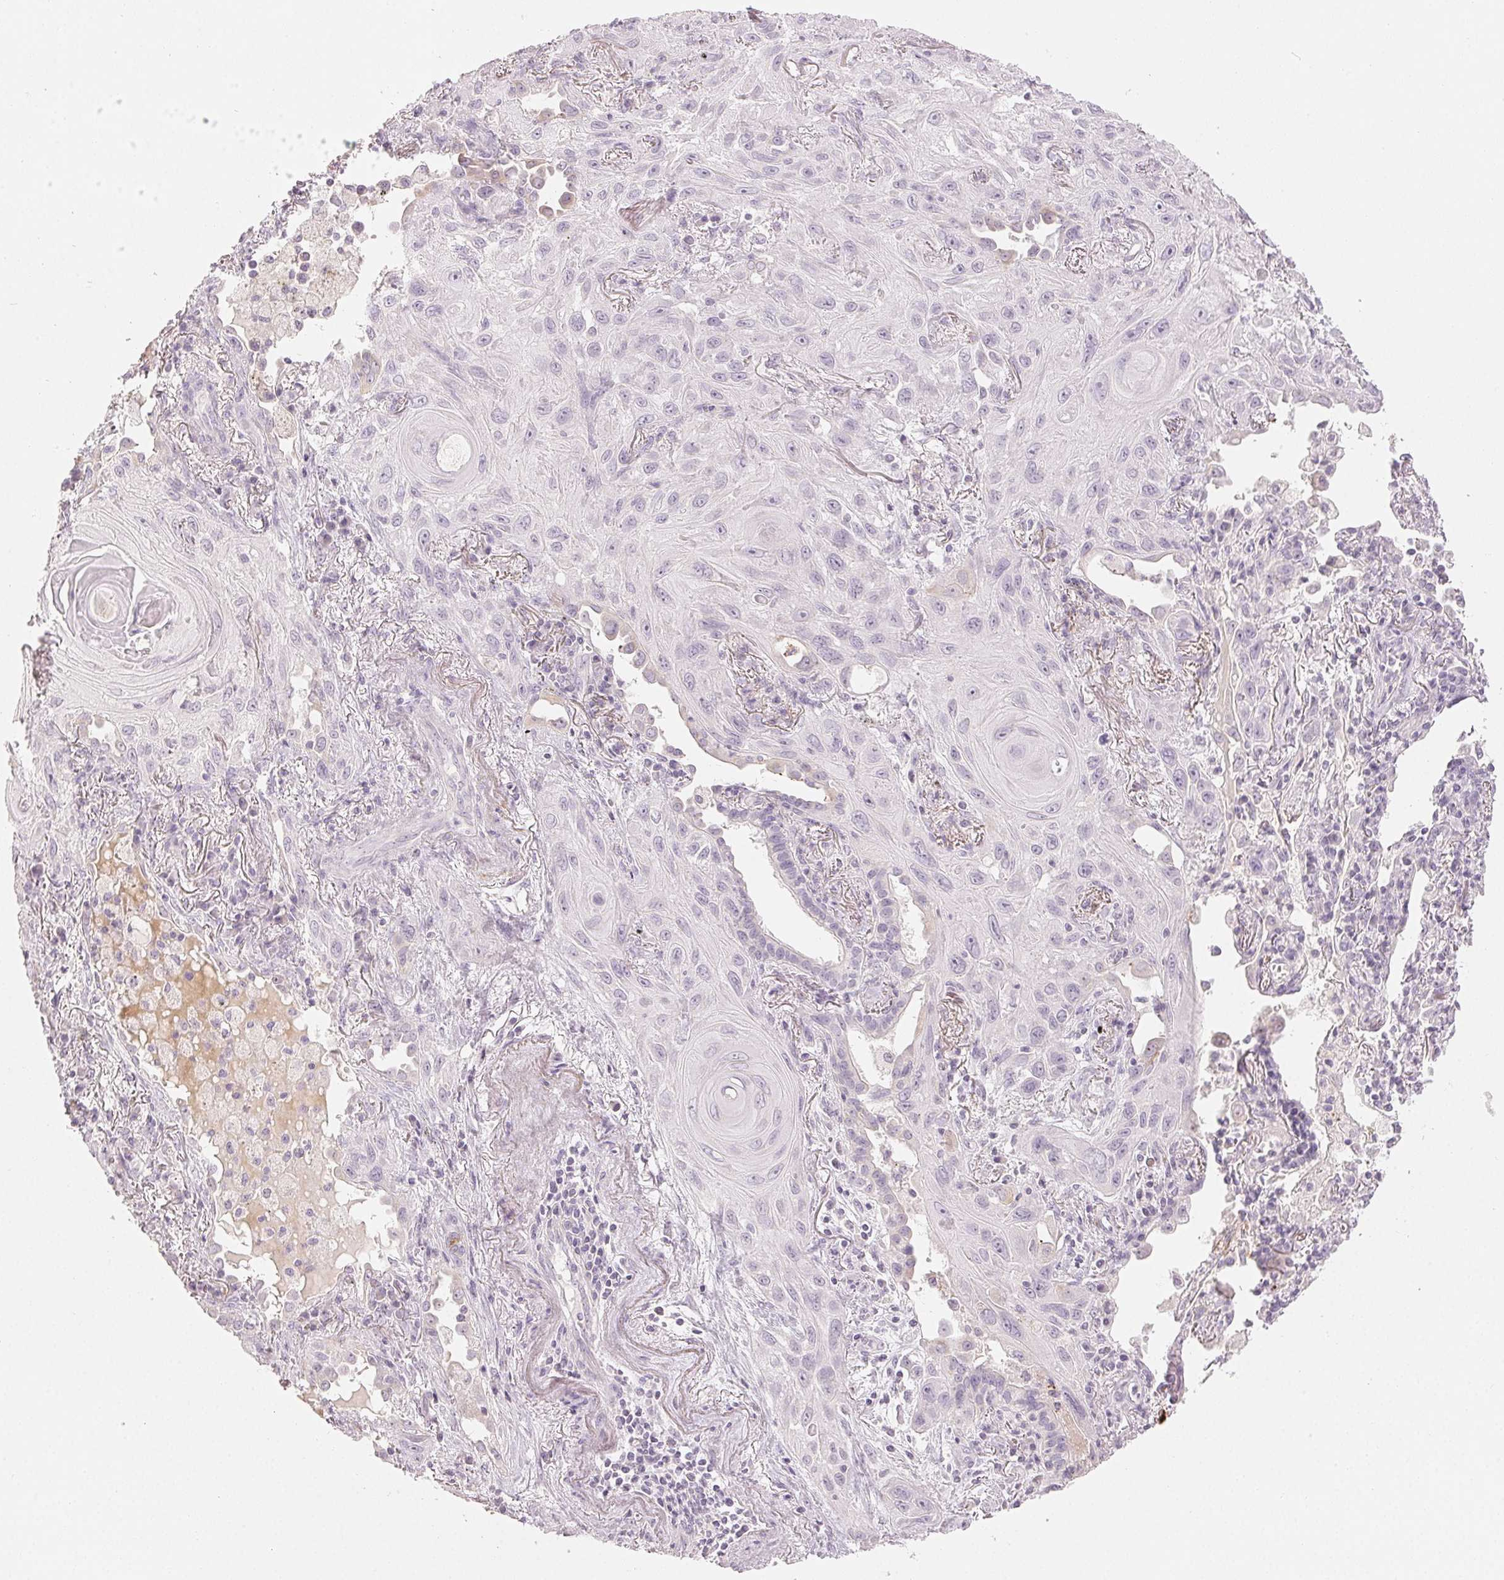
{"staining": {"intensity": "negative", "quantity": "none", "location": "none"}, "tissue": "lung cancer", "cell_type": "Tumor cells", "image_type": "cancer", "snomed": [{"axis": "morphology", "description": "Squamous cell carcinoma, NOS"}, {"axis": "topography", "description": "Lung"}], "caption": "The photomicrograph shows no staining of tumor cells in lung squamous cell carcinoma.", "gene": "LVRN", "patient": {"sex": "male", "age": 79}}